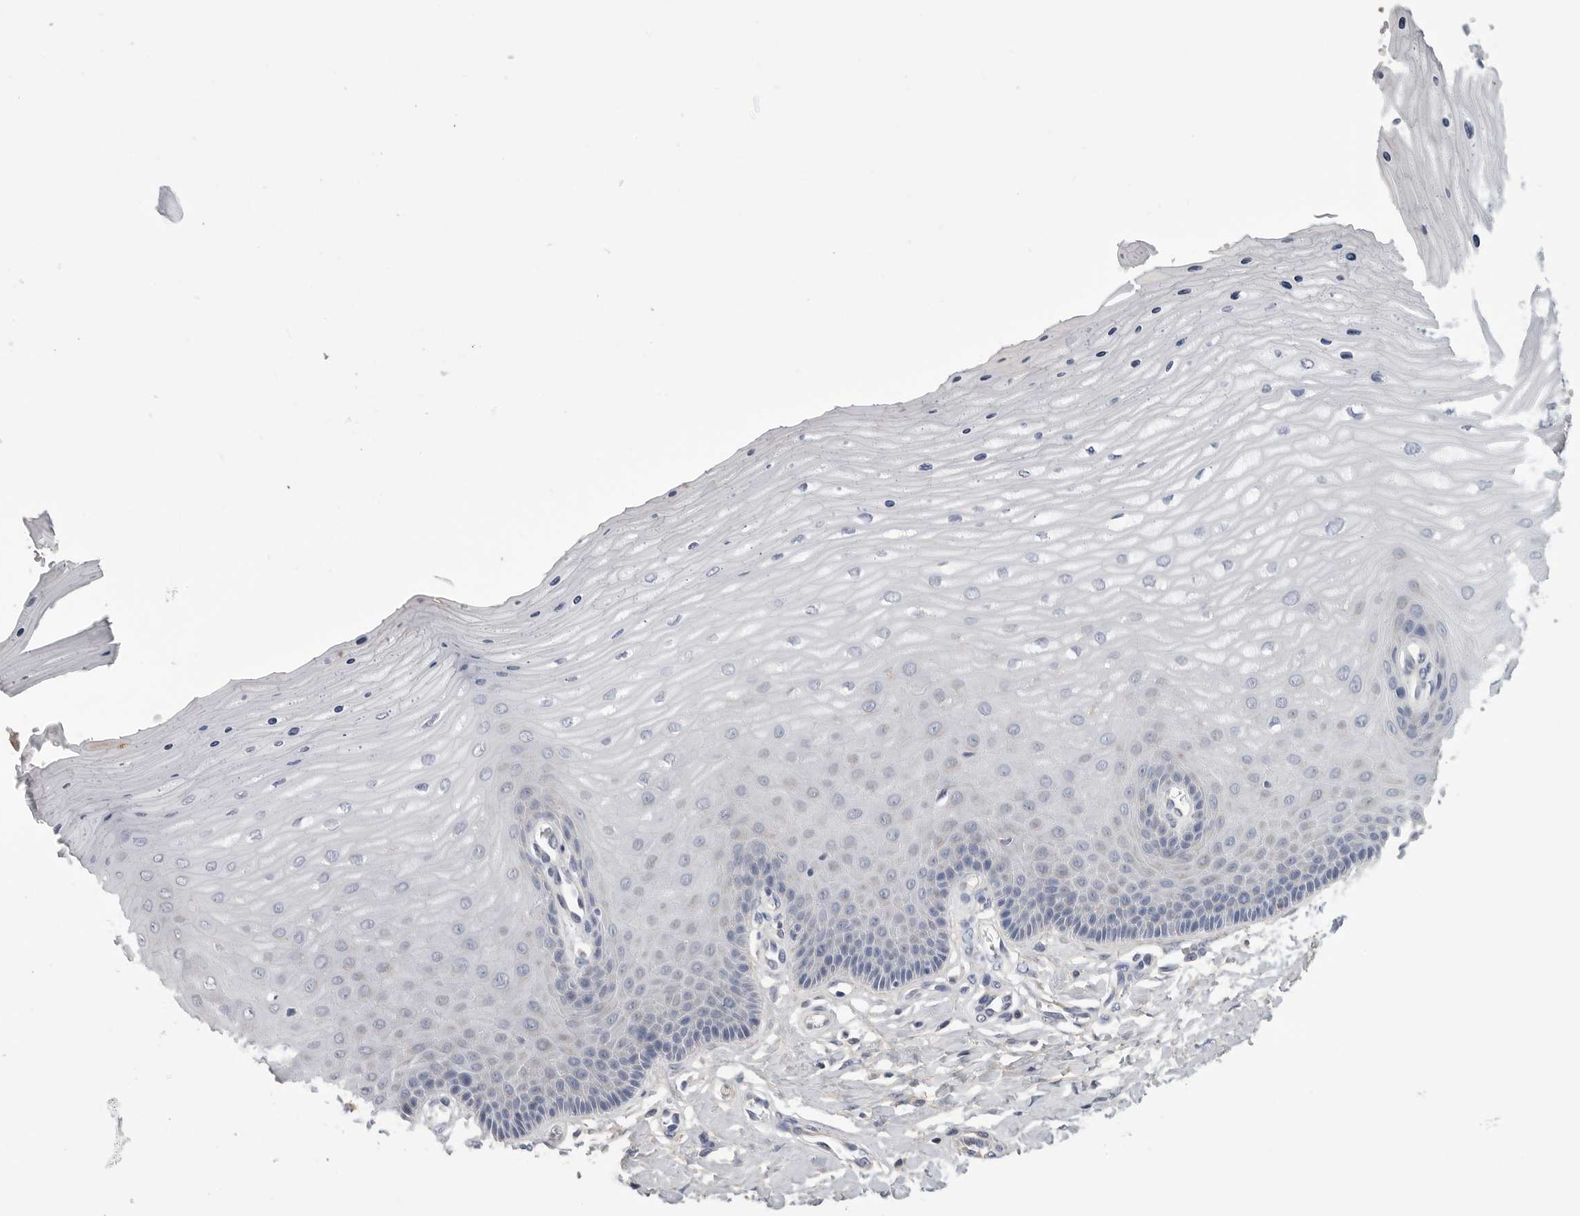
{"staining": {"intensity": "negative", "quantity": "none", "location": "none"}, "tissue": "cervix", "cell_type": "Glandular cells", "image_type": "normal", "snomed": [{"axis": "morphology", "description": "Normal tissue, NOS"}, {"axis": "topography", "description": "Cervix"}], "caption": "Glandular cells show no significant expression in benign cervix.", "gene": "SDC3", "patient": {"sex": "female", "age": 55}}